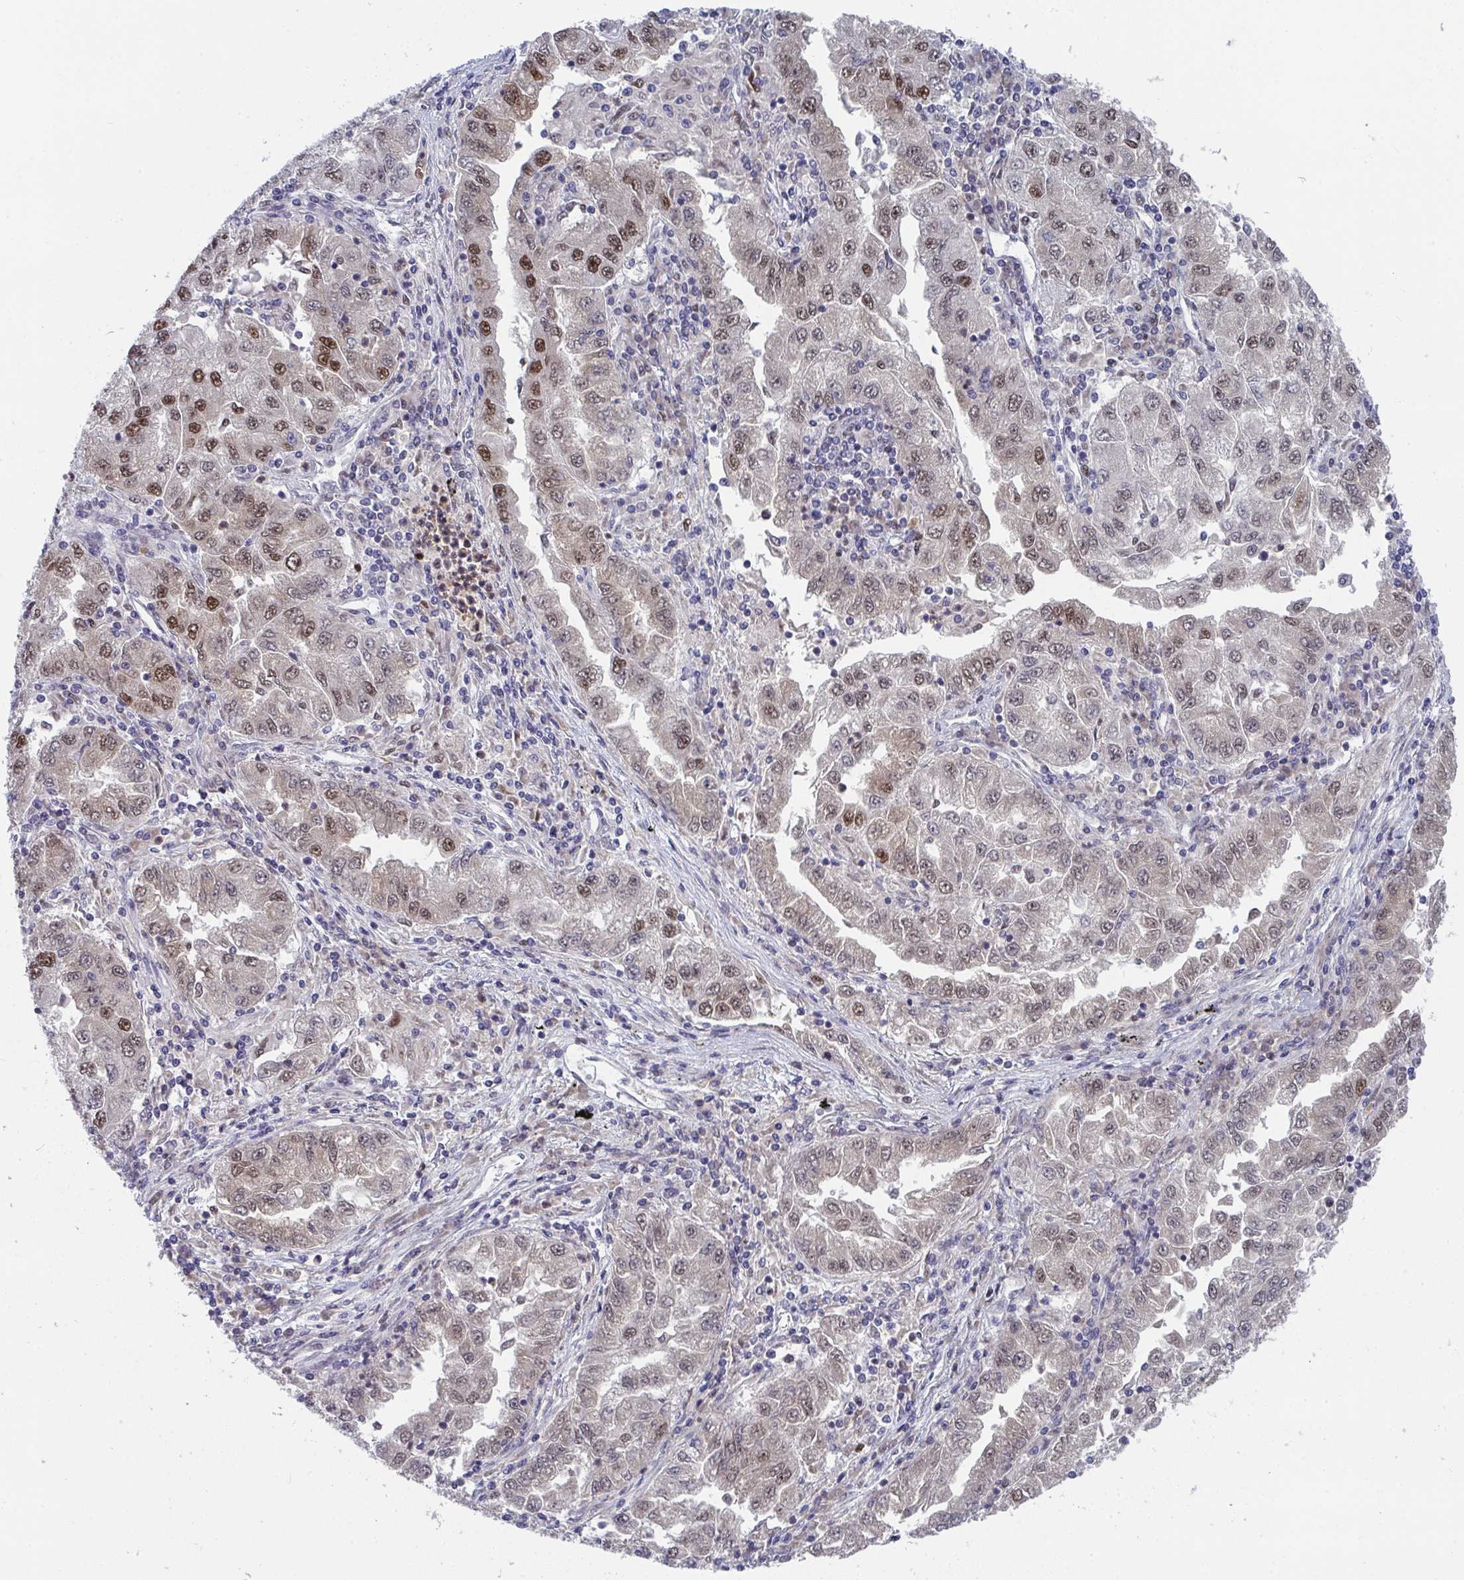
{"staining": {"intensity": "moderate", "quantity": "25%-75%", "location": "nuclear"}, "tissue": "lung cancer", "cell_type": "Tumor cells", "image_type": "cancer", "snomed": [{"axis": "morphology", "description": "Adenocarcinoma, NOS"}, {"axis": "morphology", "description": "Adenocarcinoma primary or metastatic"}, {"axis": "topography", "description": "Lung"}], "caption": "This photomicrograph exhibits IHC staining of lung cancer (adenocarcinoma), with medium moderate nuclear positivity in approximately 25%-75% of tumor cells.", "gene": "JDP2", "patient": {"sex": "male", "age": 74}}